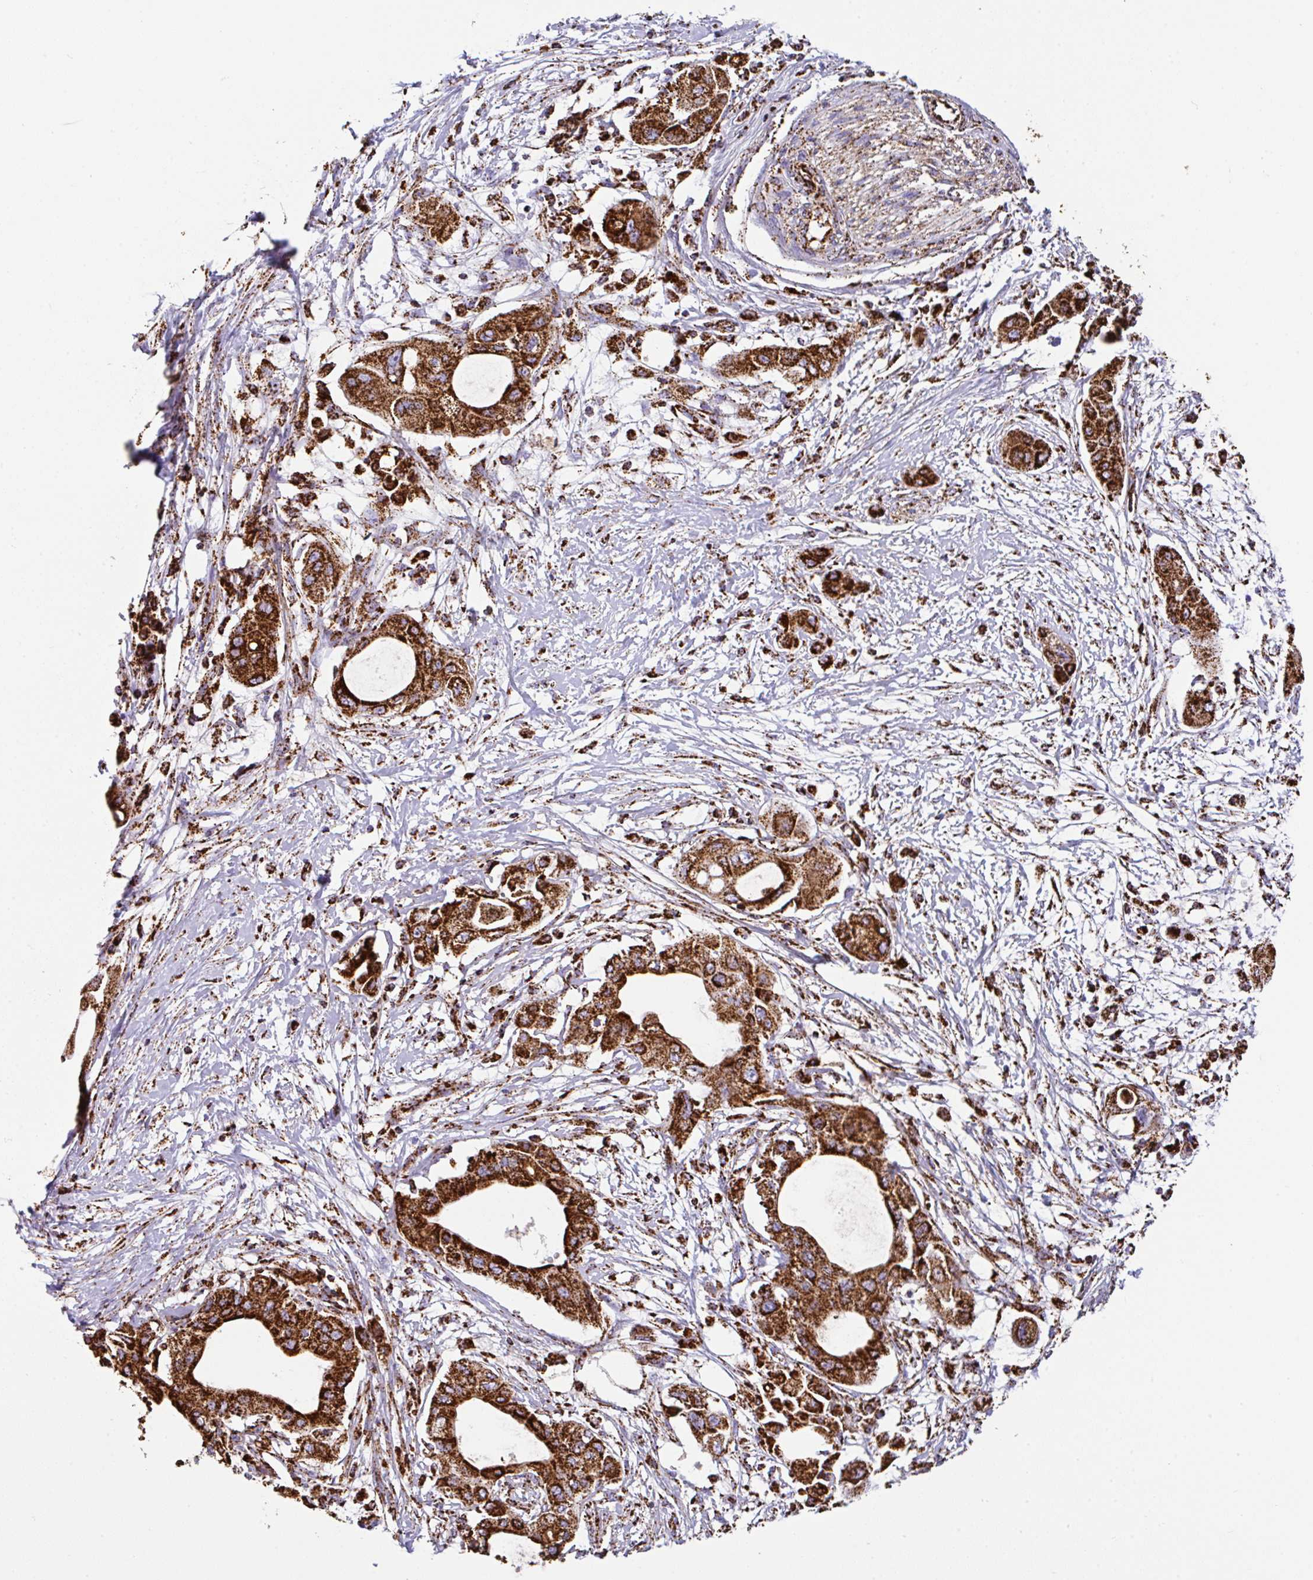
{"staining": {"intensity": "strong", "quantity": ">75%", "location": "cytoplasmic/membranous"}, "tissue": "pancreatic cancer", "cell_type": "Tumor cells", "image_type": "cancer", "snomed": [{"axis": "morphology", "description": "Adenocarcinoma, NOS"}, {"axis": "topography", "description": "Pancreas"}], "caption": "Immunohistochemical staining of pancreatic cancer (adenocarcinoma) shows strong cytoplasmic/membranous protein expression in about >75% of tumor cells.", "gene": "ANKRD33B", "patient": {"sex": "male", "age": 68}}